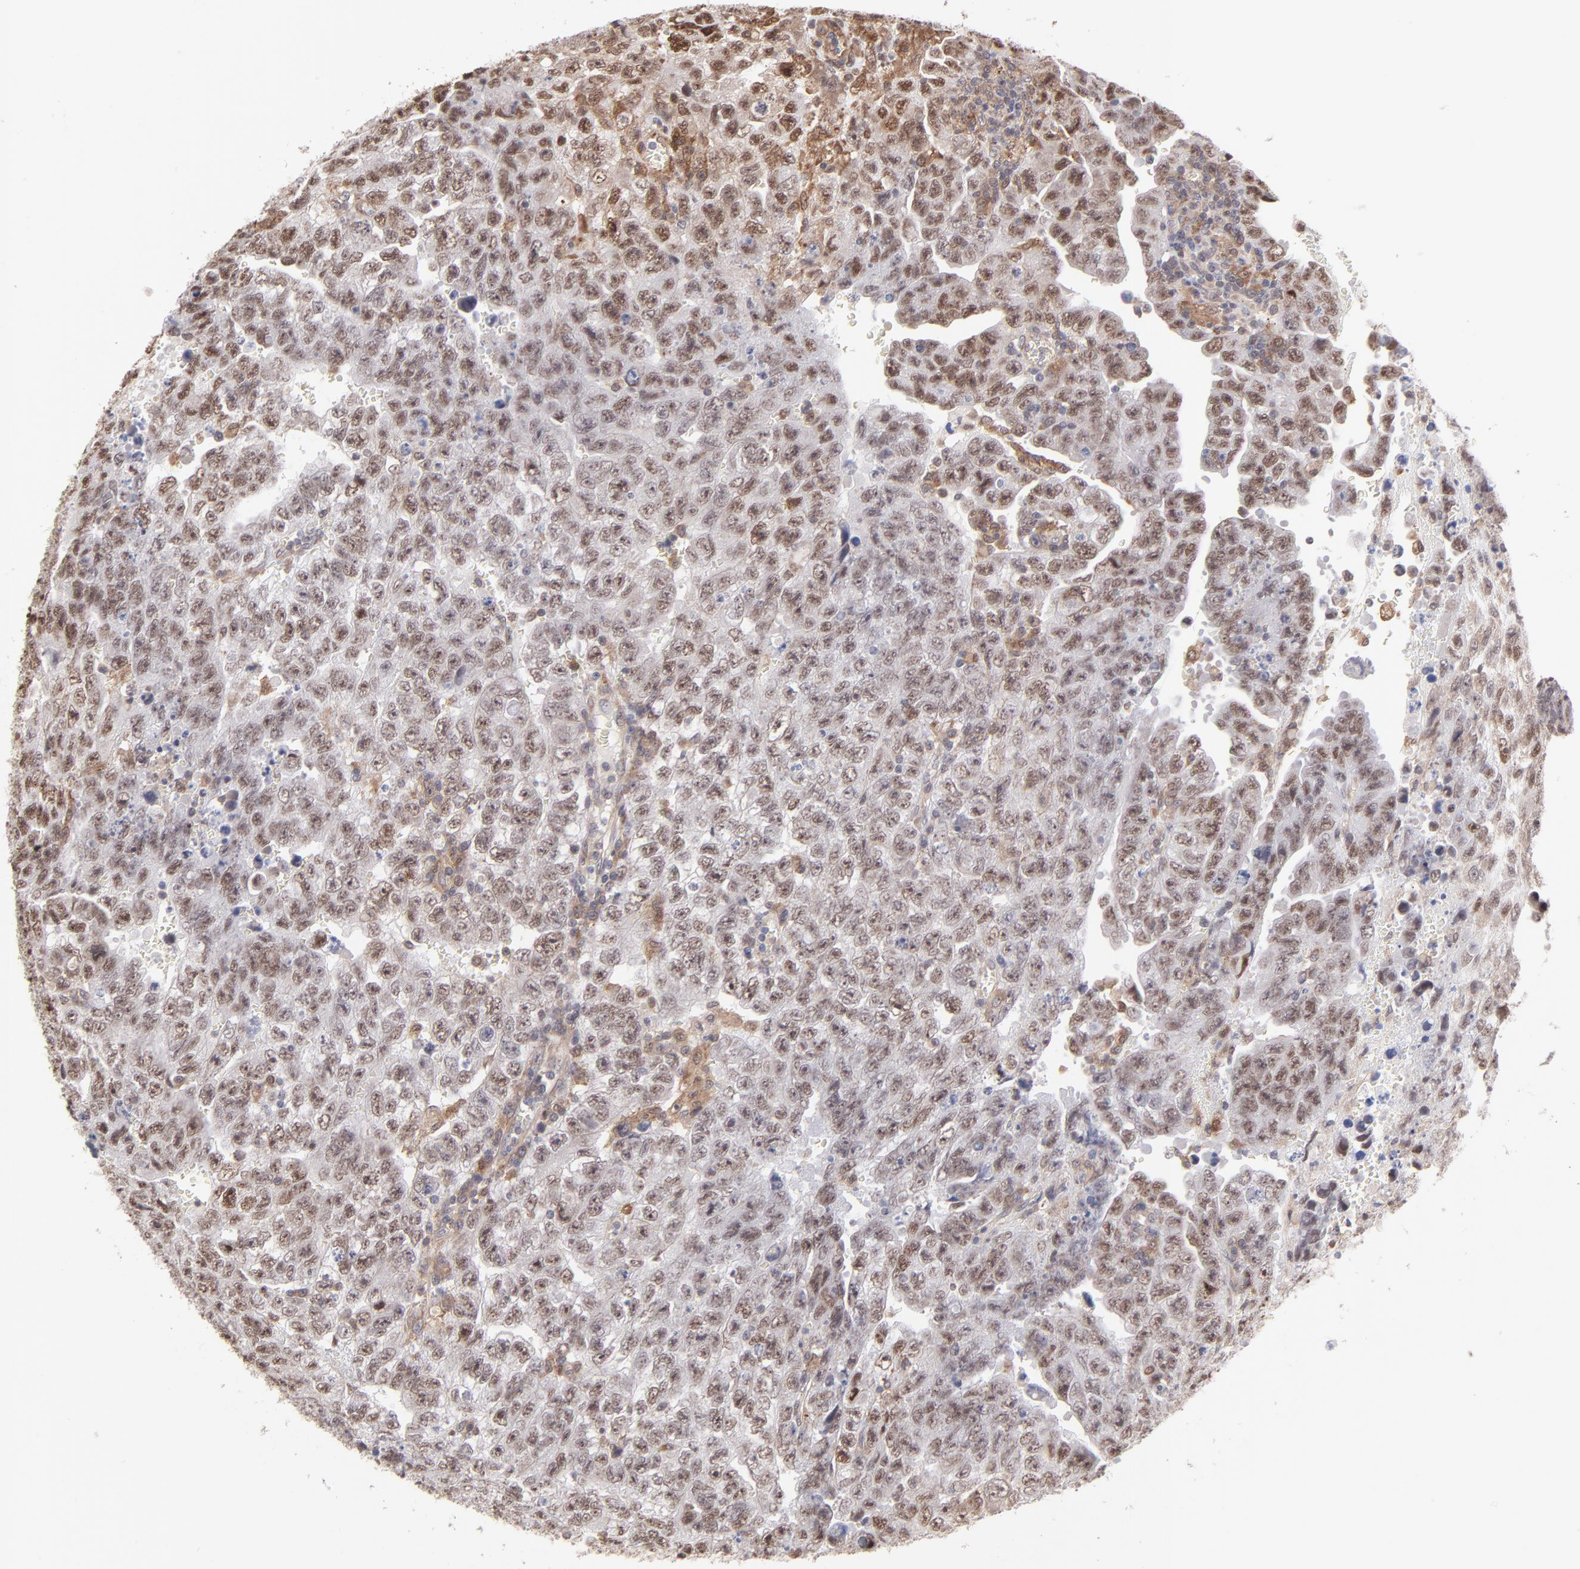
{"staining": {"intensity": "weak", "quantity": ">75%", "location": "nuclear"}, "tissue": "testis cancer", "cell_type": "Tumor cells", "image_type": "cancer", "snomed": [{"axis": "morphology", "description": "Carcinoma, Embryonal, NOS"}, {"axis": "topography", "description": "Testis"}], "caption": "Immunohistochemical staining of human embryonal carcinoma (testis) shows low levels of weak nuclear protein expression in approximately >75% of tumor cells.", "gene": "OAS1", "patient": {"sex": "male", "age": 28}}